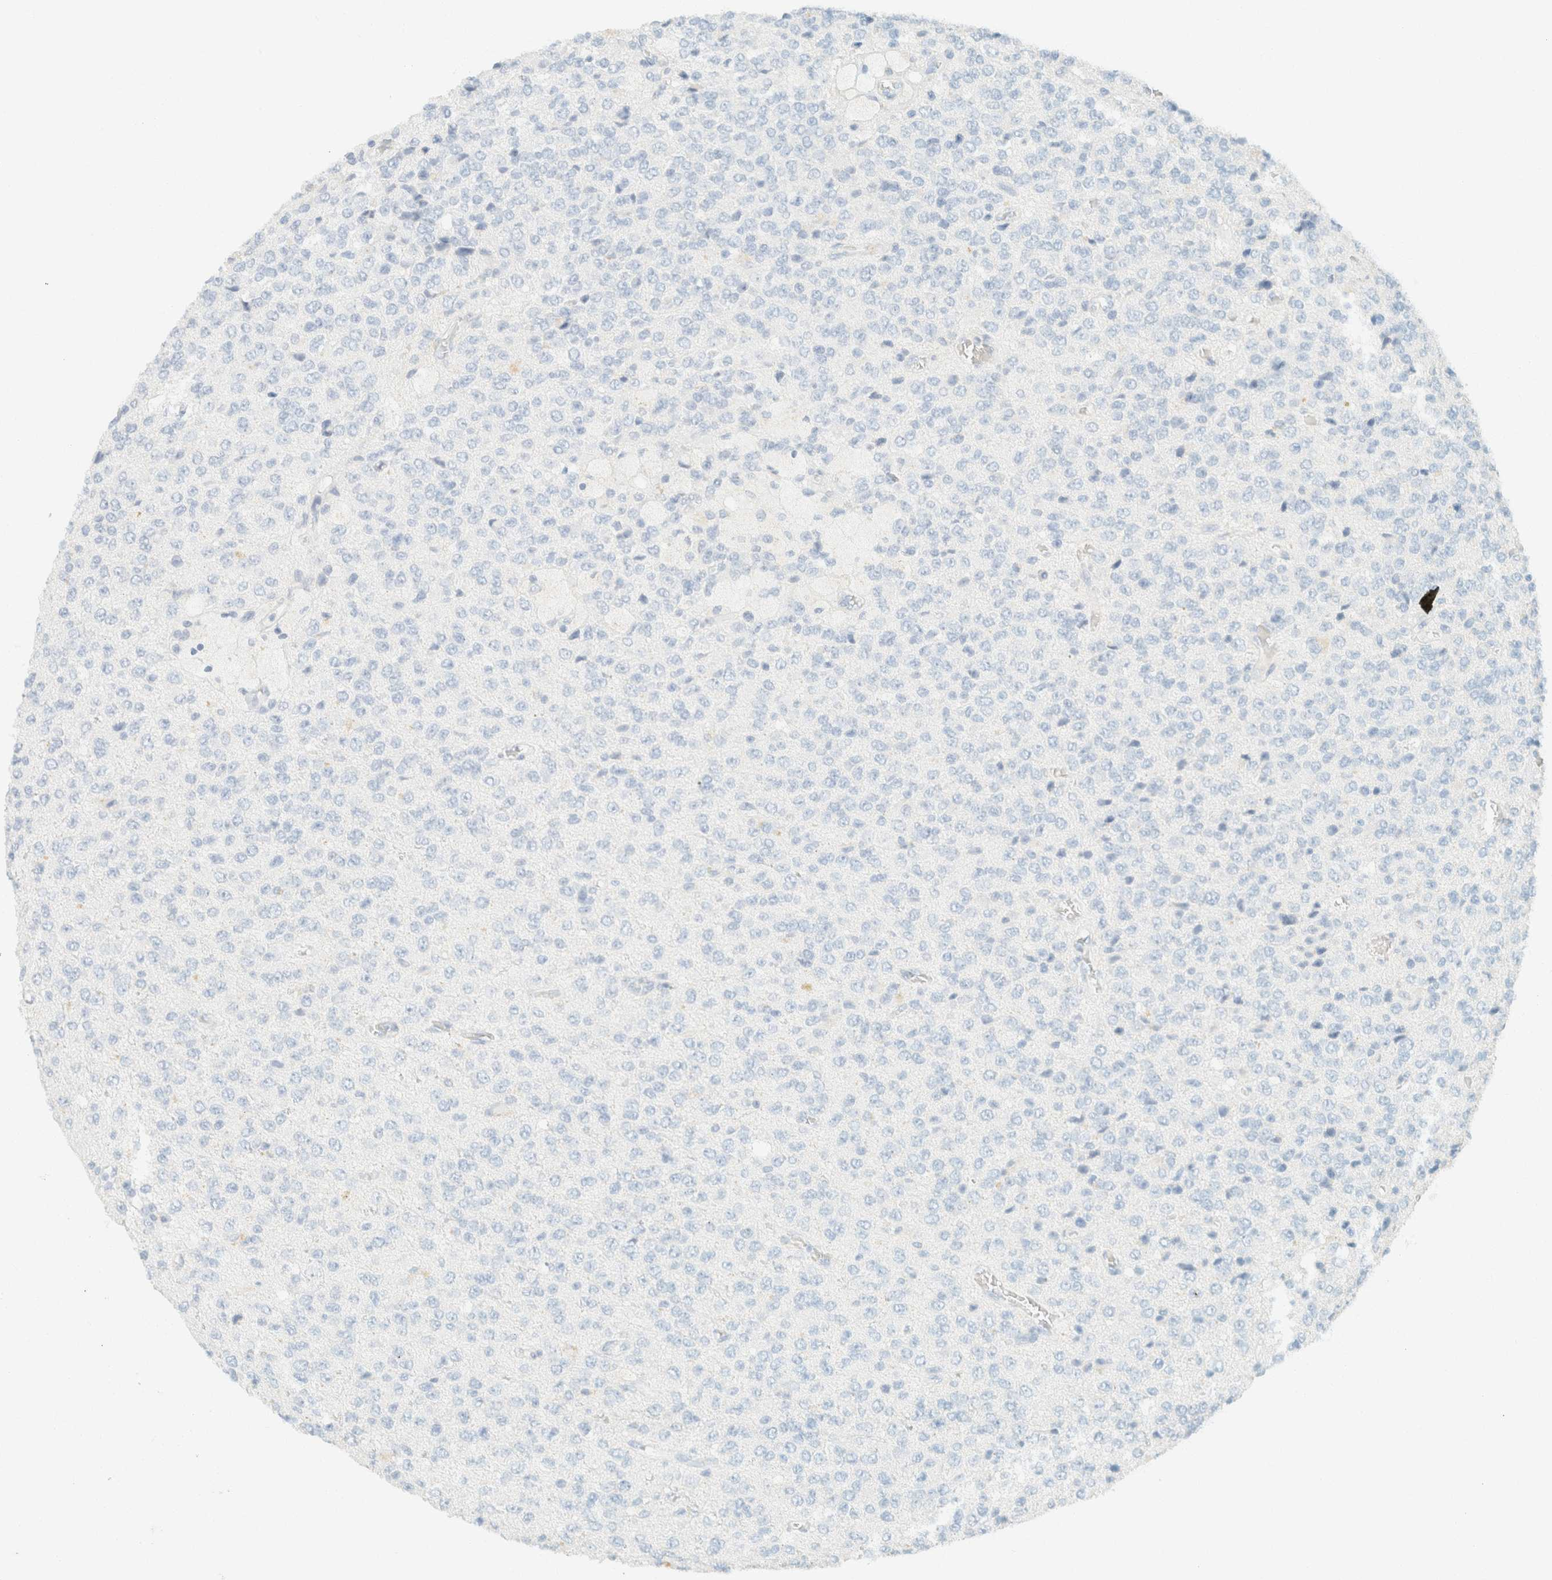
{"staining": {"intensity": "negative", "quantity": "none", "location": "none"}, "tissue": "glioma", "cell_type": "Tumor cells", "image_type": "cancer", "snomed": [{"axis": "morphology", "description": "Glioma, malignant, High grade"}, {"axis": "topography", "description": "pancreas cauda"}], "caption": "Immunohistochemistry histopathology image of human glioma stained for a protein (brown), which reveals no positivity in tumor cells.", "gene": "GPA33", "patient": {"sex": "male", "age": 60}}